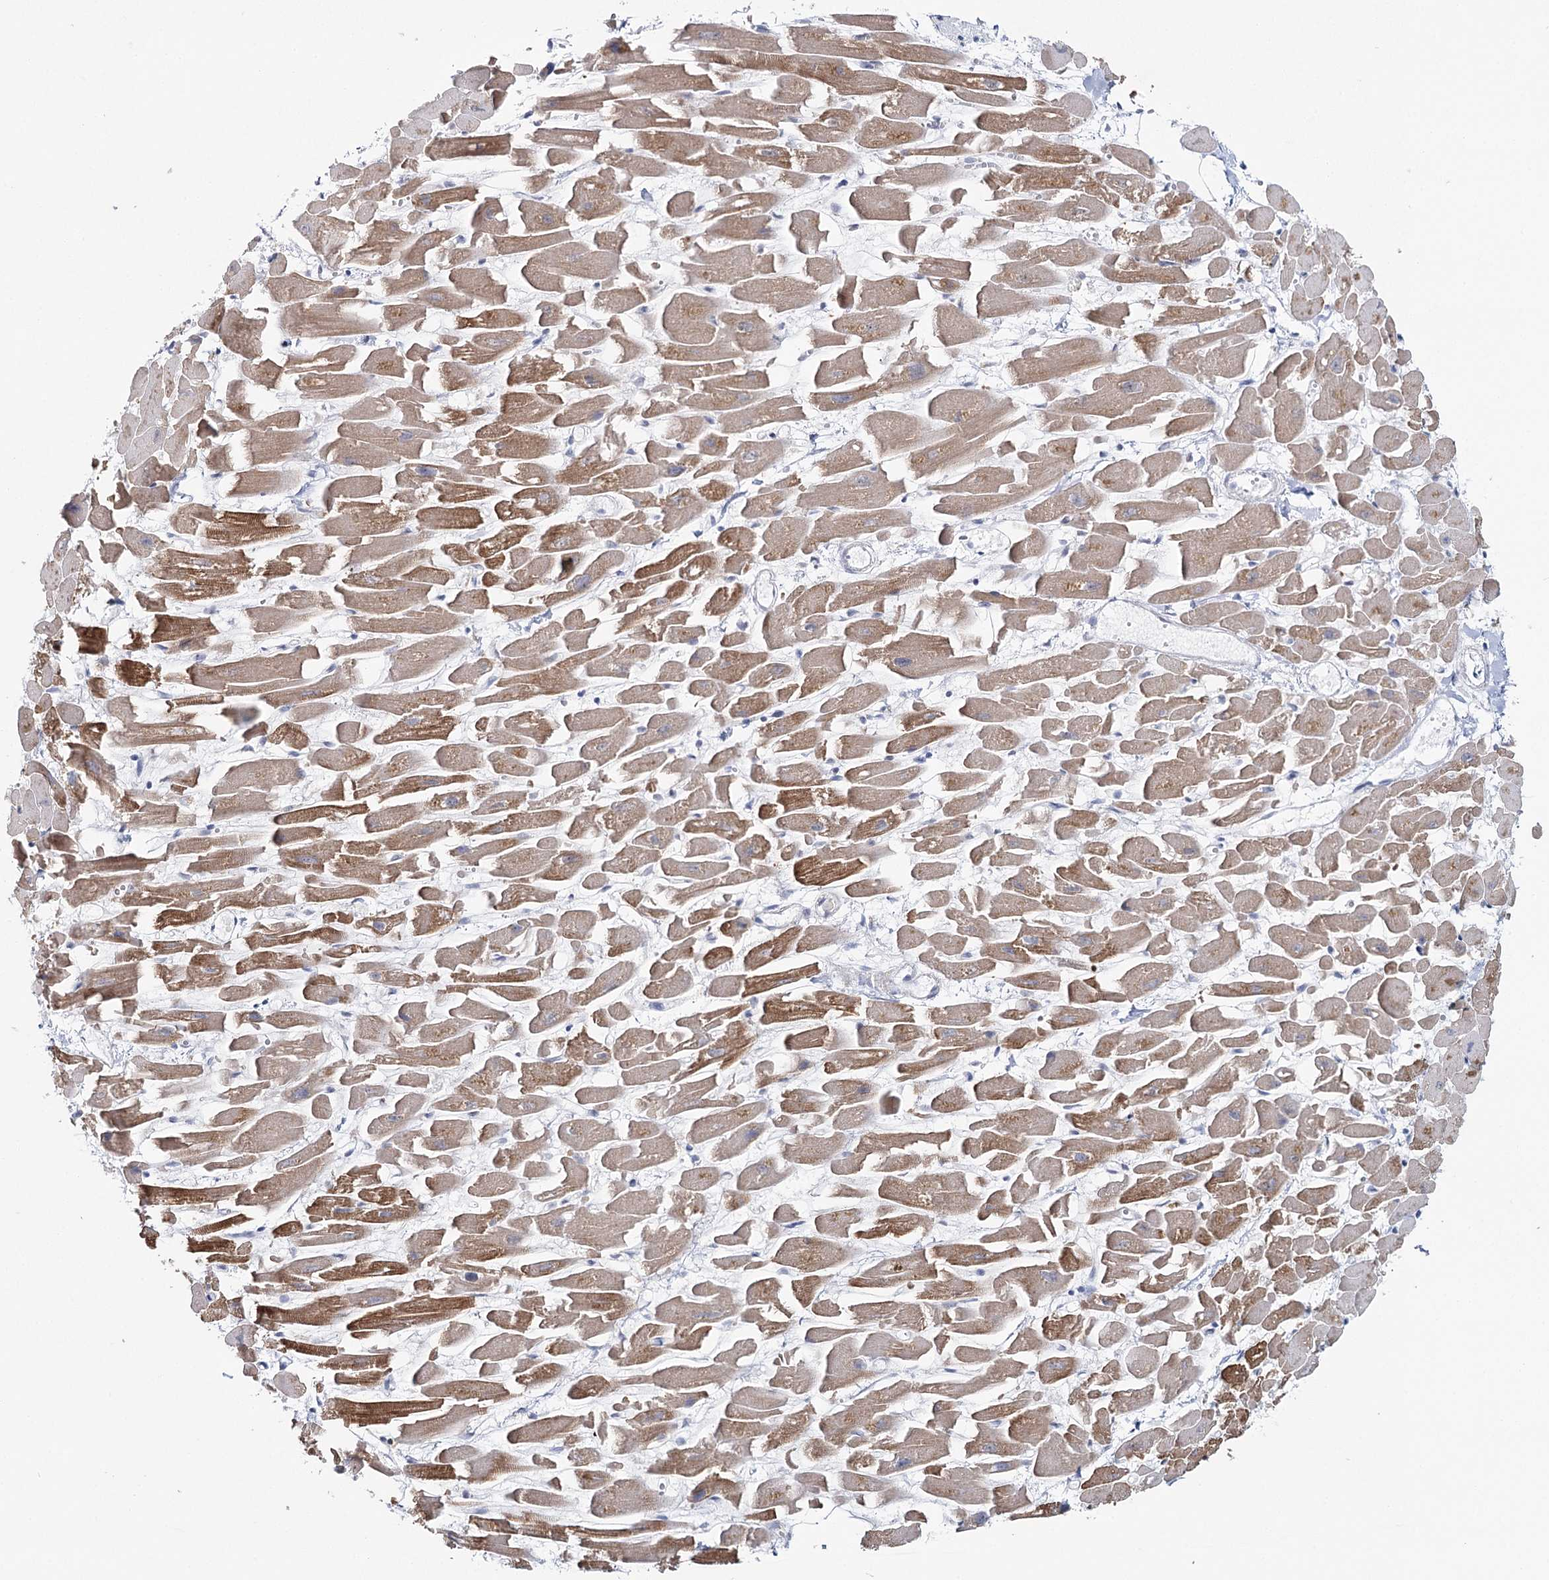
{"staining": {"intensity": "moderate", "quantity": ">75%", "location": "cytoplasmic/membranous,nuclear"}, "tissue": "heart muscle", "cell_type": "Cardiomyocytes", "image_type": "normal", "snomed": [{"axis": "morphology", "description": "Normal tissue, NOS"}, {"axis": "topography", "description": "Heart"}], "caption": "An immunohistochemistry histopathology image of unremarkable tissue is shown. Protein staining in brown labels moderate cytoplasmic/membranous,nuclear positivity in heart muscle within cardiomyocytes. (DAB IHC, brown staining for protein, blue staining for nuclei).", "gene": "ZC3H8", "patient": {"sex": "female", "age": 64}}